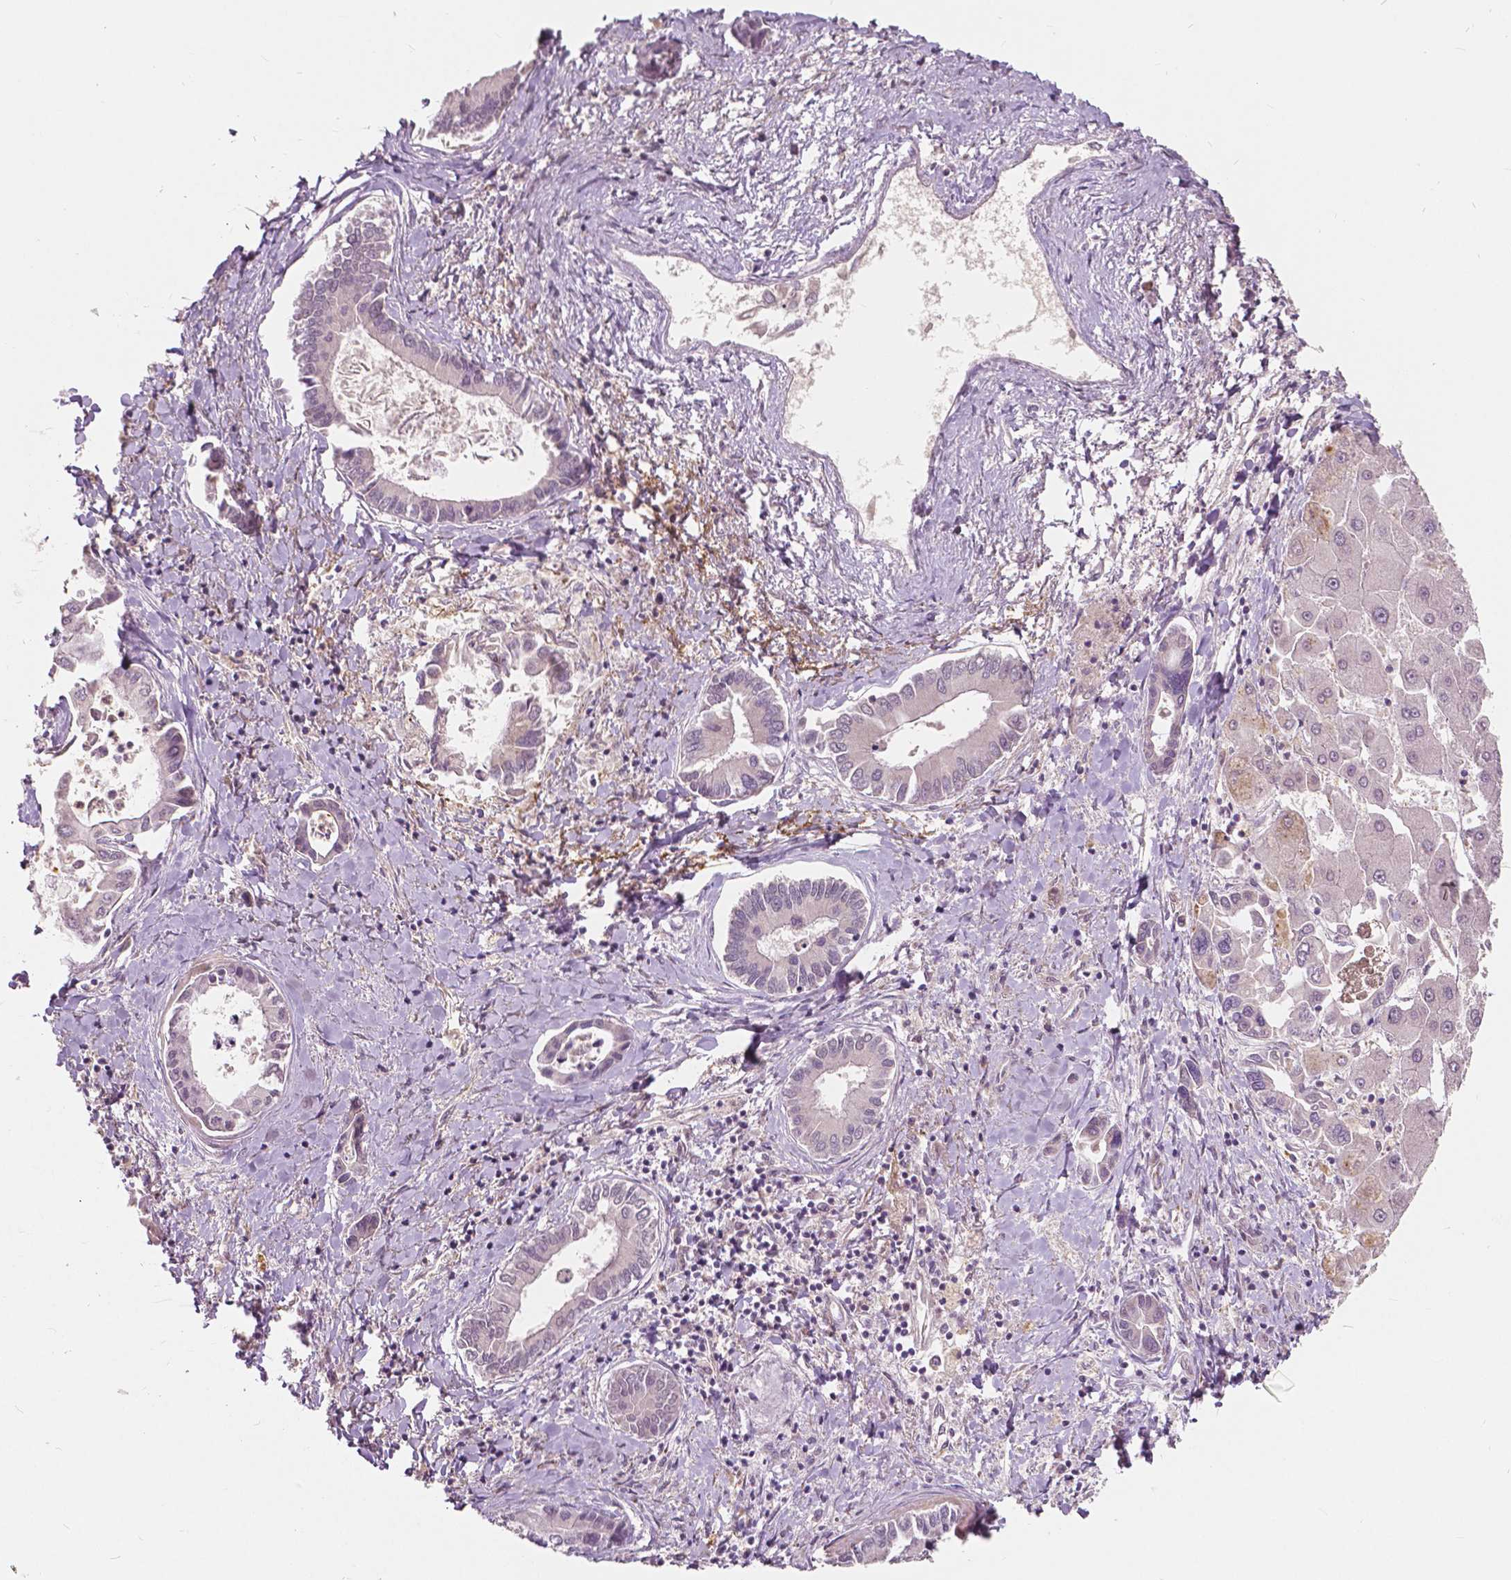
{"staining": {"intensity": "negative", "quantity": "none", "location": "none"}, "tissue": "liver cancer", "cell_type": "Tumor cells", "image_type": "cancer", "snomed": [{"axis": "morphology", "description": "Cholangiocarcinoma"}, {"axis": "topography", "description": "Liver"}], "caption": "IHC micrograph of neoplastic tissue: liver cancer (cholangiocarcinoma) stained with DAB (3,3'-diaminobenzidine) exhibits no significant protein staining in tumor cells. The staining was performed using DAB to visualize the protein expression in brown, while the nuclei were stained in blue with hematoxylin (Magnification: 20x).", "gene": "DLX6", "patient": {"sex": "male", "age": 66}}